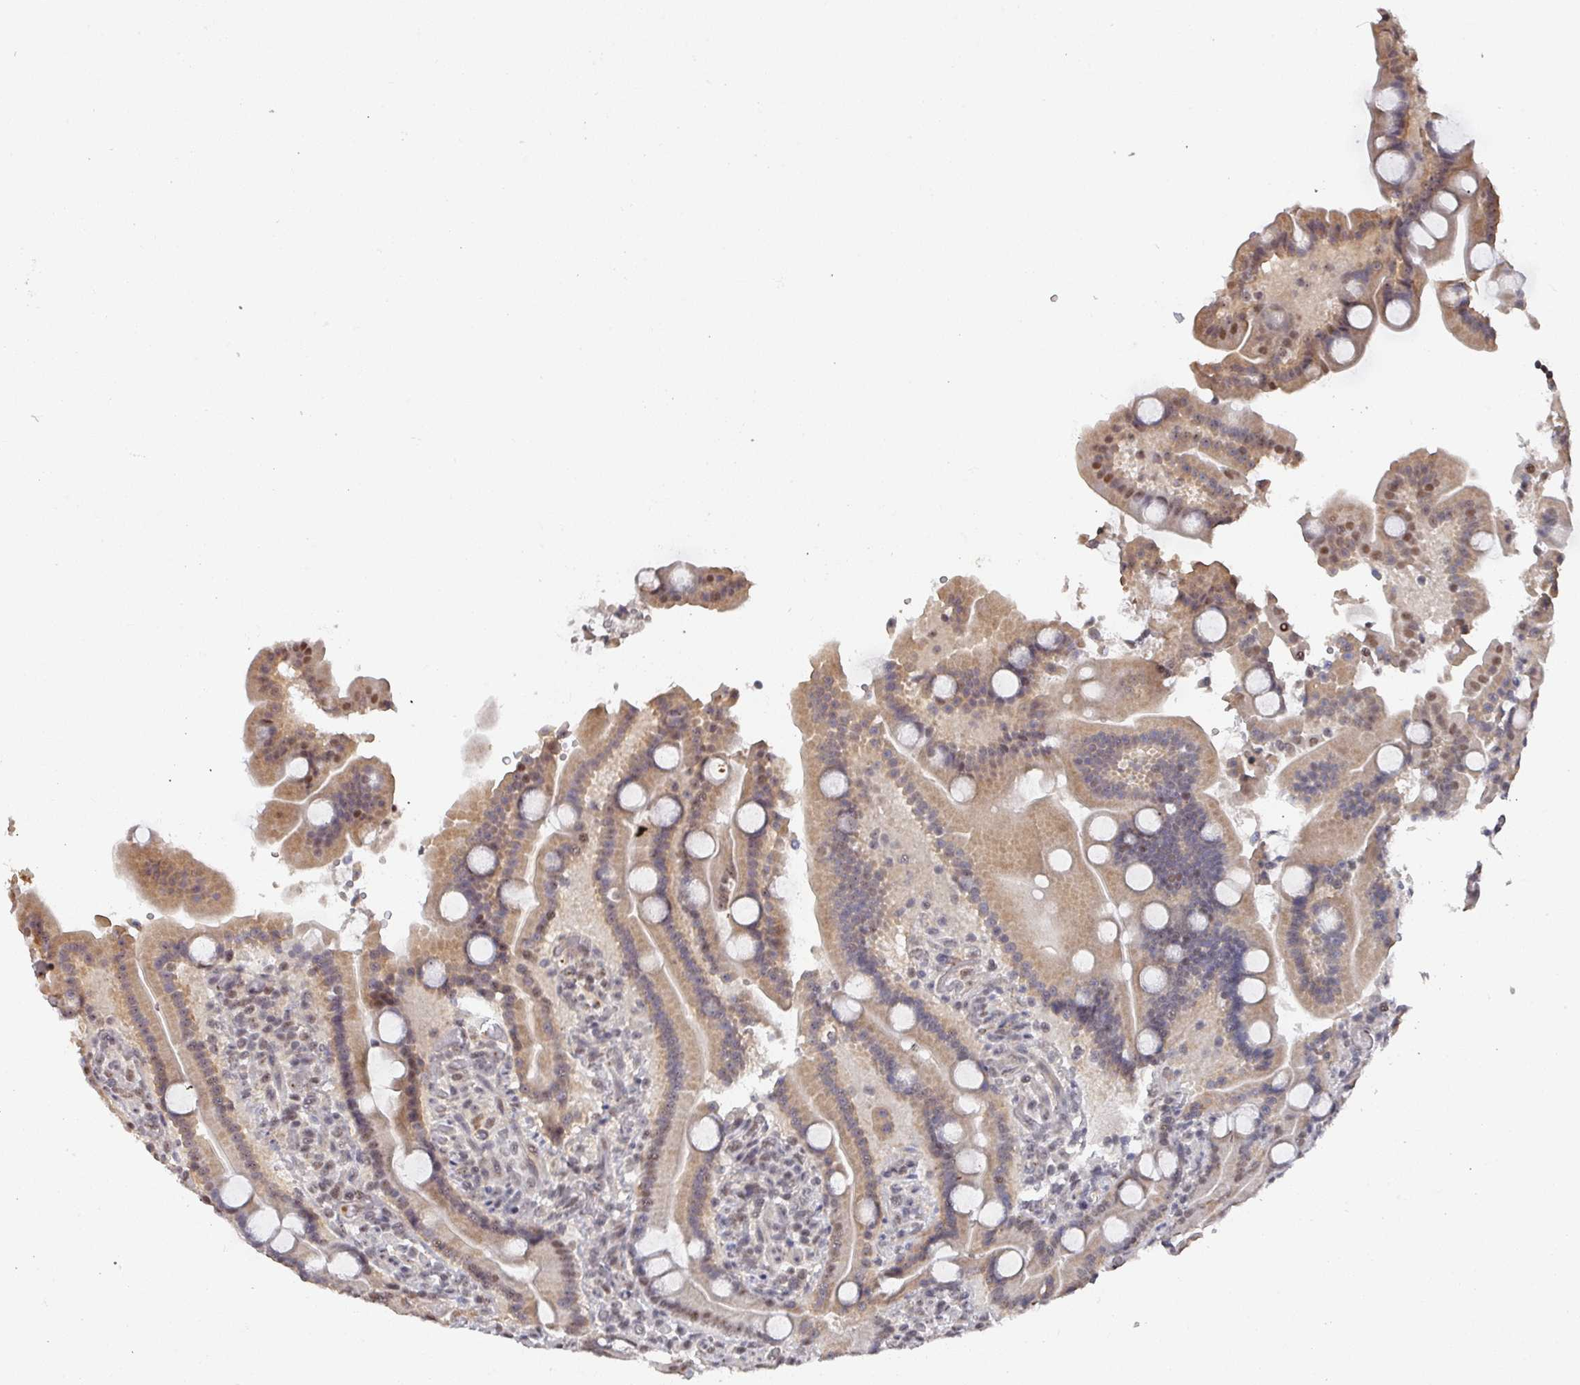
{"staining": {"intensity": "moderate", "quantity": "25%-75%", "location": "cytoplasmic/membranous,nuclear"}, "tissue": "duodenum", "cell_type": "Glandular cells", "image_type": "normal", "snomed": [{"axis": "morphology", "description": "Normal tissue, NOS"}, {"axis": "topography", "description": "Duodenum"}], "caption": "Protein expression analysis of unremarkable human duodenum reveals moderate cytoplasmic/membranous,nuclear positivity in approximately 25%-75% of glandular cells. (IHC, brightfield microscopy, high magnification).", "gene": "ZNF654", "patient": {"sex": "male", "age": 55}}